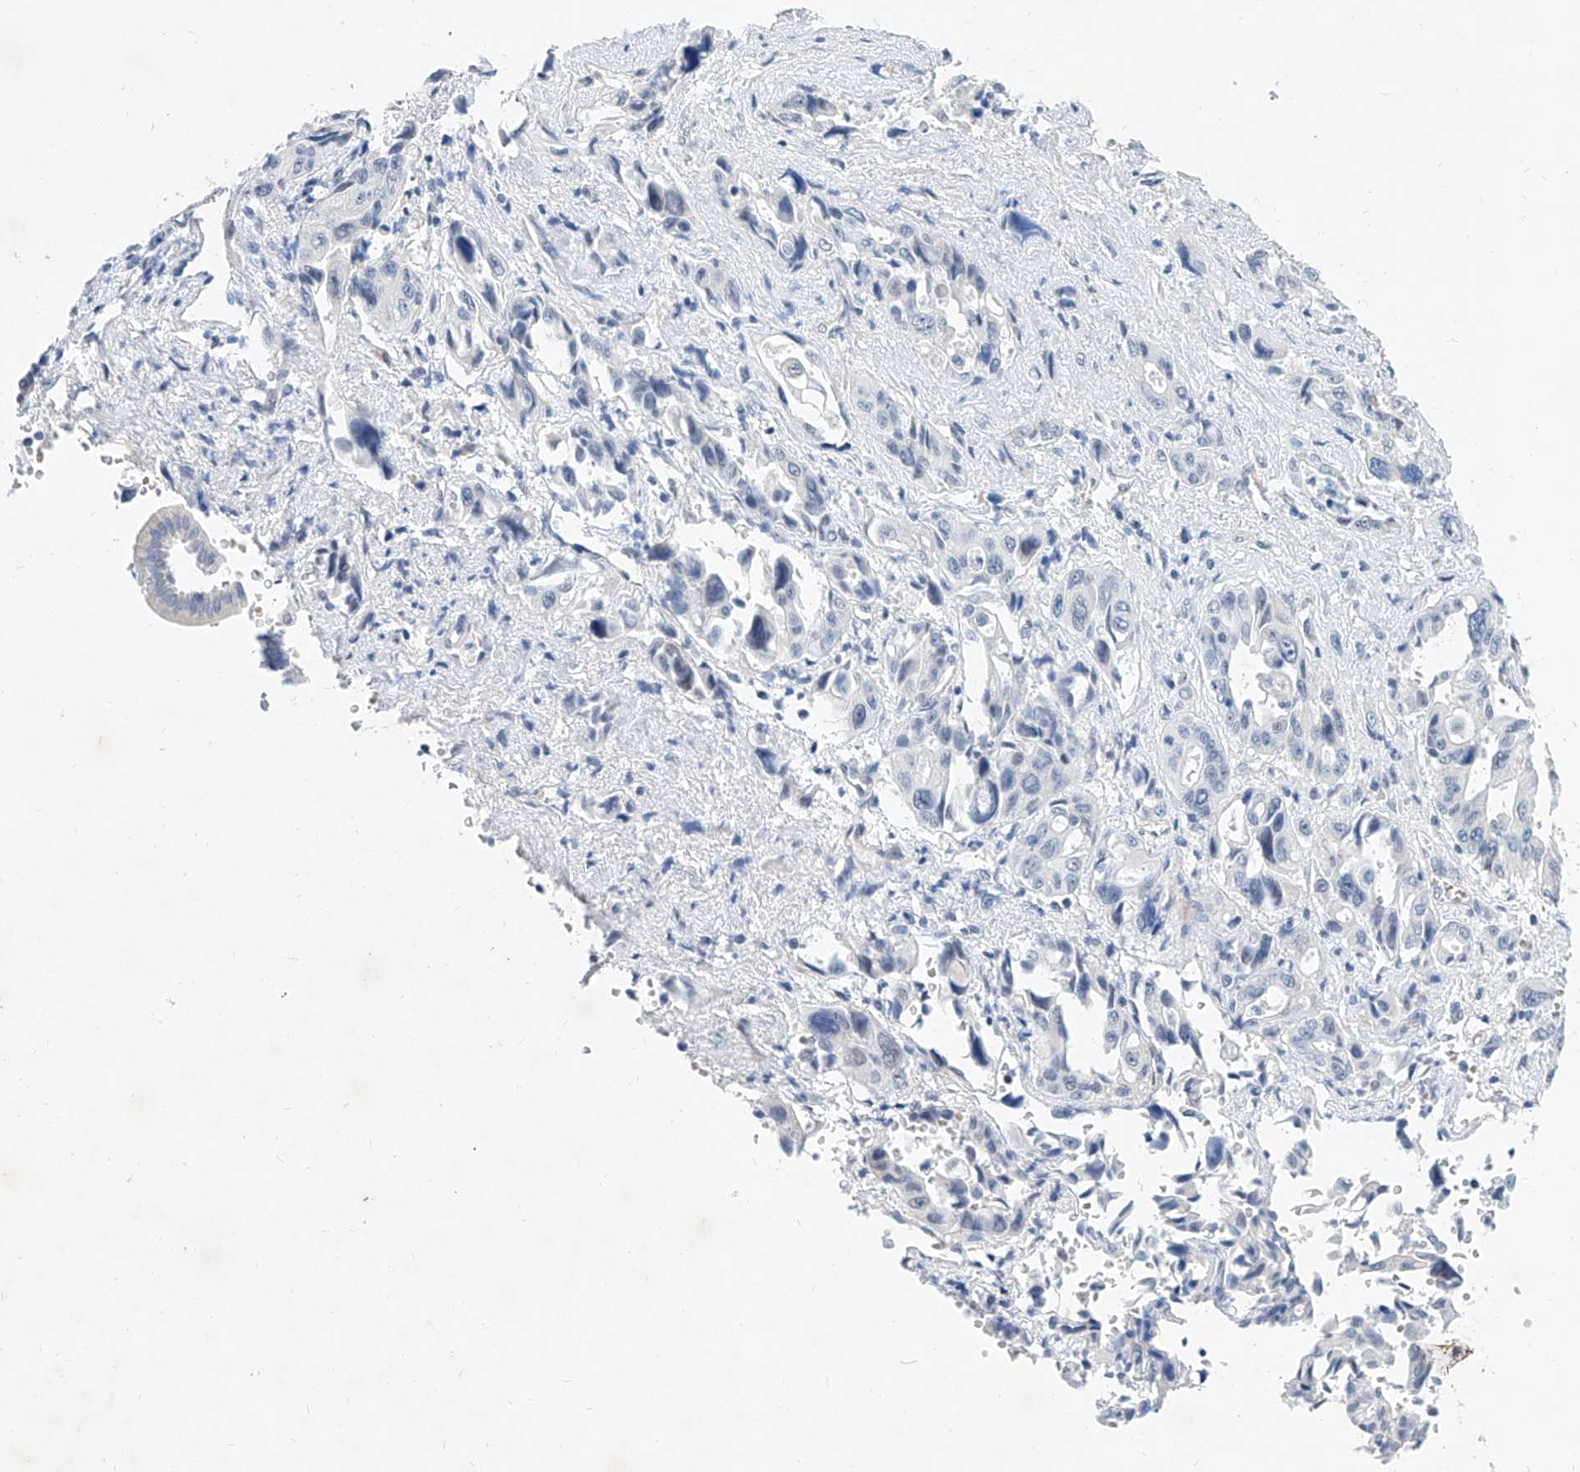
{"staining": {"intensity": "negative", "quantity": "none", "location": "none"}, "tissue": "pancreatic cancer", "cell_type": "Tumor cells", "image_type": "cancer", "snomed": [{"axis": "morphology", "description": "Adenocarcinoma, NOS"}, {"axis": "topography", "description": "Pancreas"}], "caption": "This is a image of immunohistochemistry (IHC) staining of adenocarcinoma (pancreatic), which shows no expression in tumor cells.", "gene": "BPTF", "patient": {"sex": "male", "age": 46}}